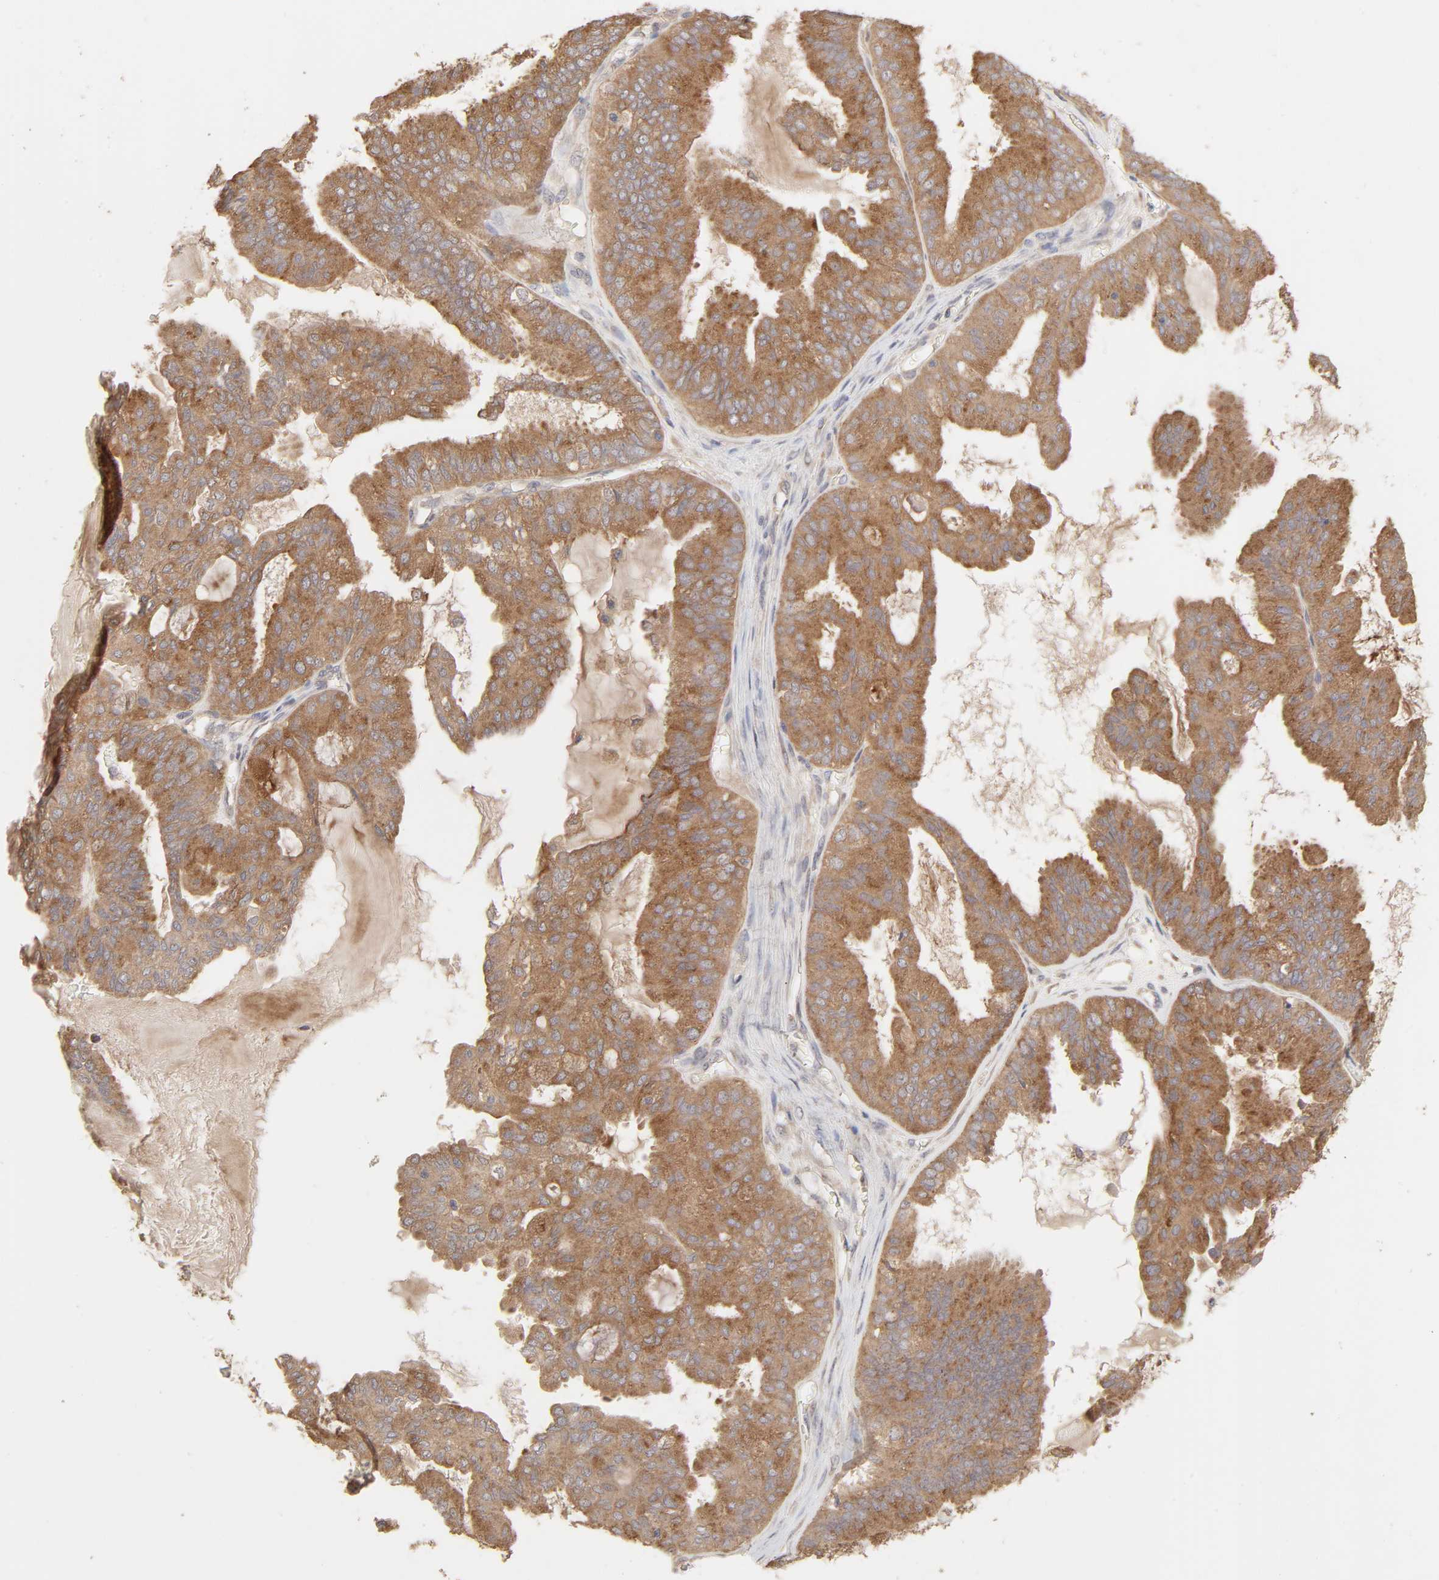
{"staining": {"intensity": "moderate", "quantity": ">75%", "location": "cytoplasmic/membranous"}, "tissue": "ovarian cancer", "cell_type": "Tumor cells", "image_type": "cancer", "snomed": [{"axis": "morphology", "description": "Carcinoma, NOS"}, {"axis": "morphology", "description": "Carcinoma, endometroid"}, {"axis": "topography", "description": "Ovary"}], "caption": "There is medium levels of moderate cytoplasmic/membranous expression in tumor cells of carcinoma (ovarian), as demonstrated by immunohistochemical staining (brown color).", "gene": "AP1G2", "patient": {"sex": "female", "age": 50}}